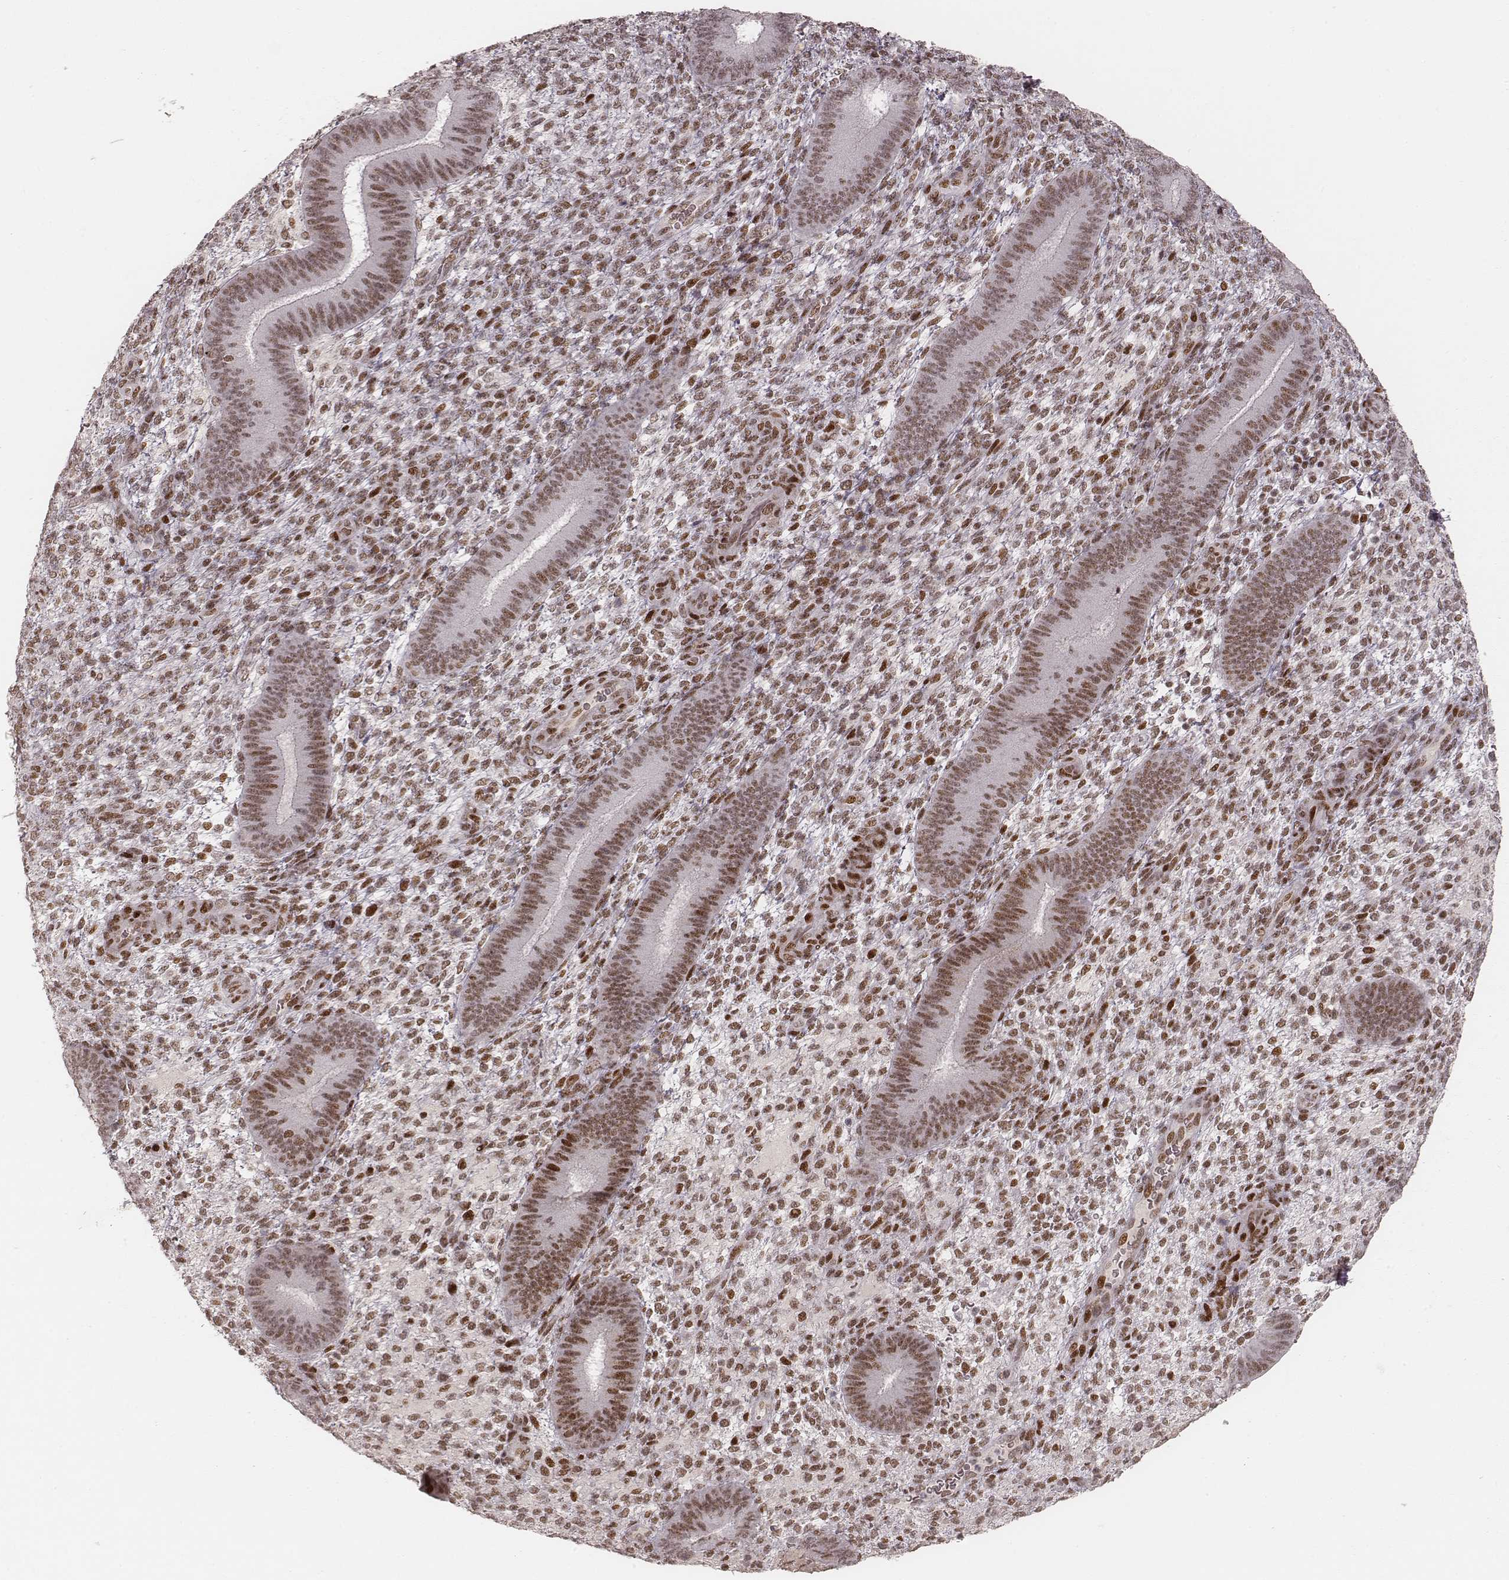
{"staining": {"intensity": "moderate", "quantity": ">75%", "location": "nuclear"}, "tissue": "endometrium", "cell_type": "Cells in endometrial stroma", "image_type": "normal", "snomed": [{"axis": "morphology", "description": "Normal tissue, NOS"}, {"axis": "topography", "description": "Endometrium"}], "caption": "A histopathology image of endometrium stained for a protein displays moderate nuclear brown staining in cells in endometrial stroma.", "gene": "HNRNPC", "patient": {"sex": "female", "age": 39}}